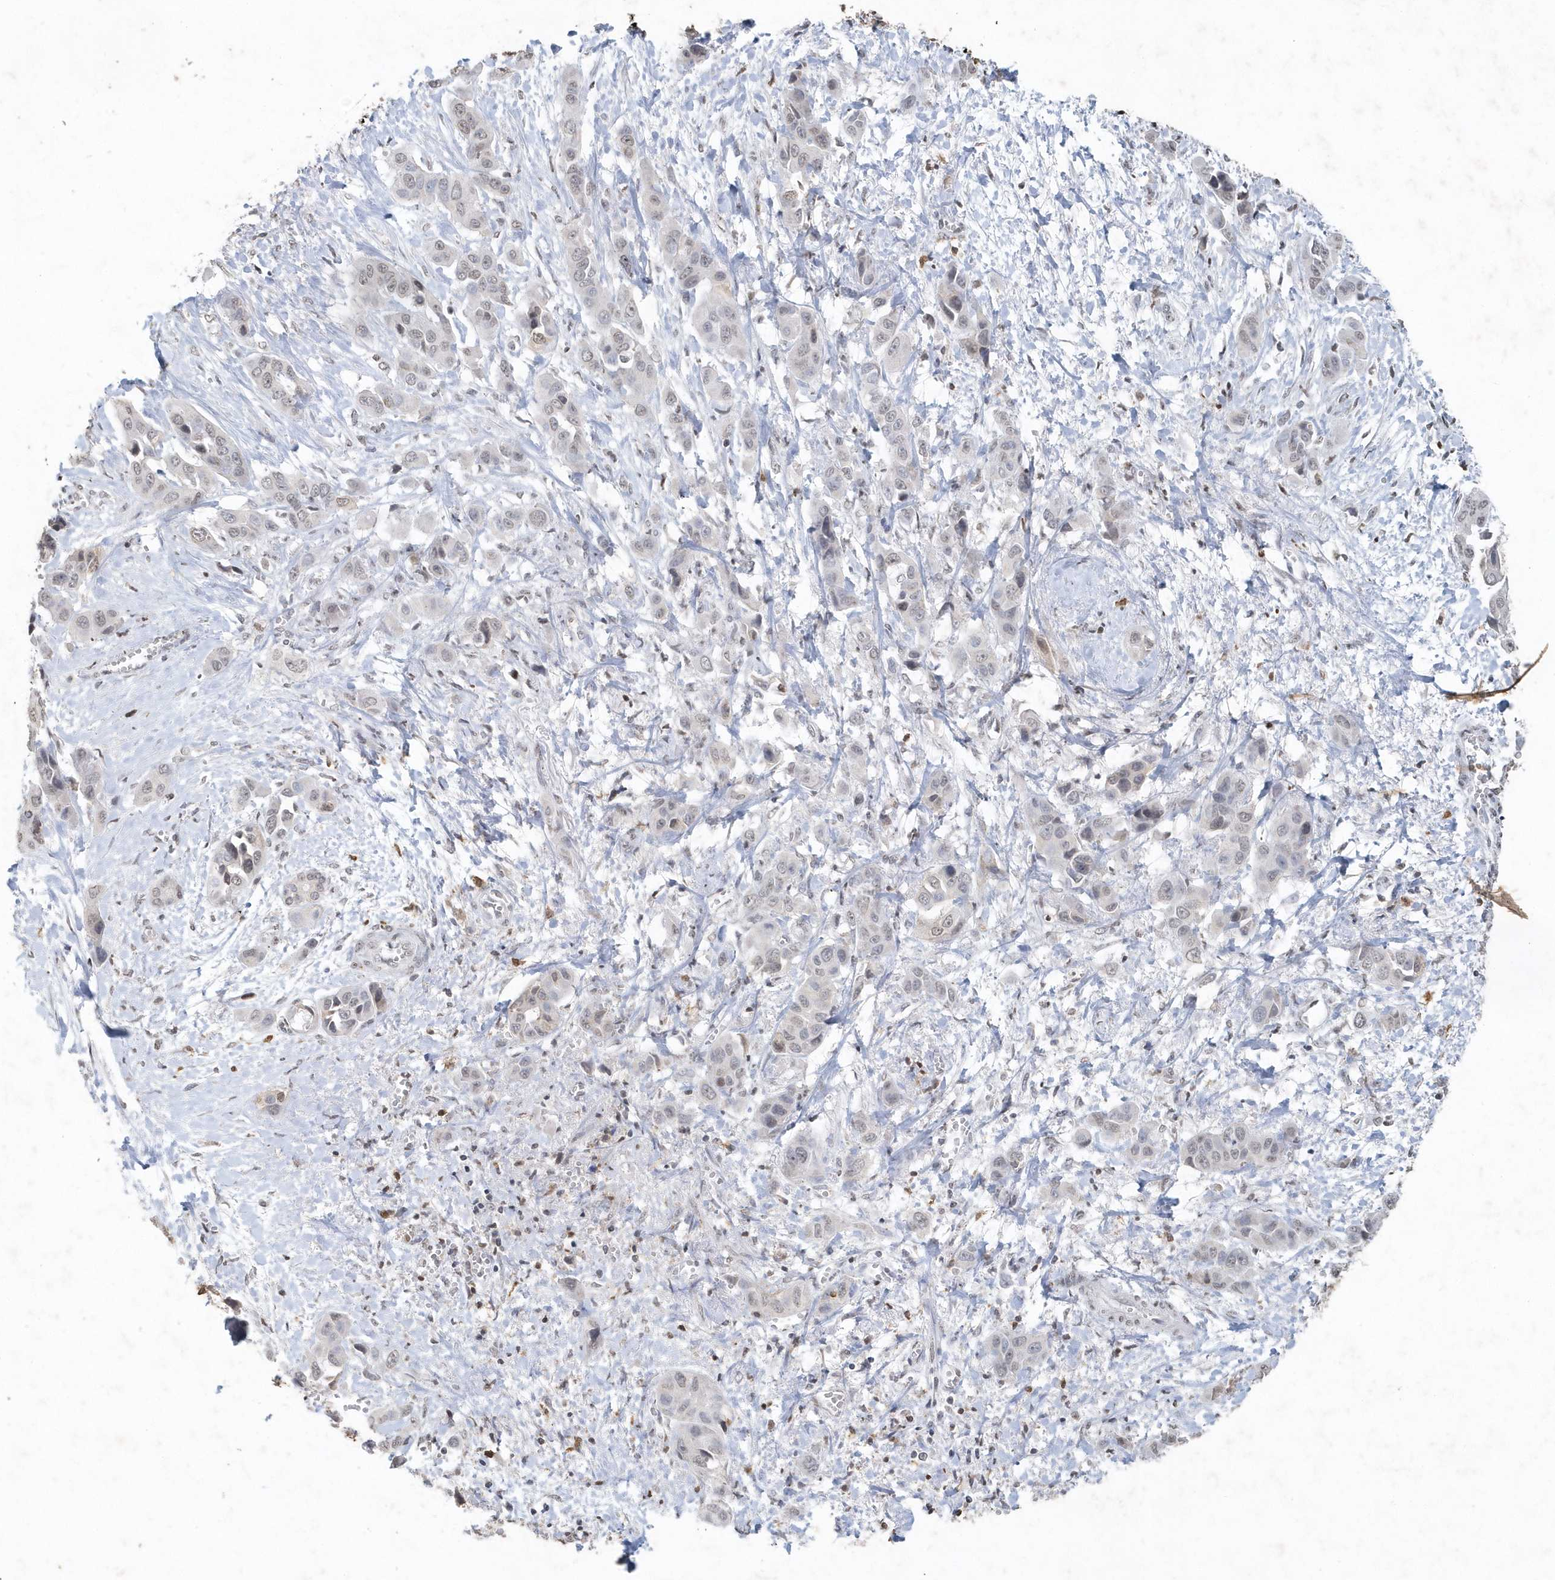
{"staining": {"intensity": "weak", "quantity": "<25%", "location": "nuclear"}, "tissue": "liver cancer", "cell_type": "Tumor cells", "image_type": "cancer", "snomed": [{"axis": "morphology", "description": "Cholangiocarcinoma"}, {"axis": "topography", "description": "Liver"}], "caption": "DAB (3,3'-diaminobenzidine) immunohistochemical staining of cholangiocarcinoma (liver) reveals no significant staining in tumor cells. Brightfield microscopy of immunohistochemistry stained with DAB (3,3'-diaminobenzidine) (brown) and hematoxylin (blue), captured at high magnification.", "gene": "PDCD1", "patient": {"sex": "female", "age": 52}}